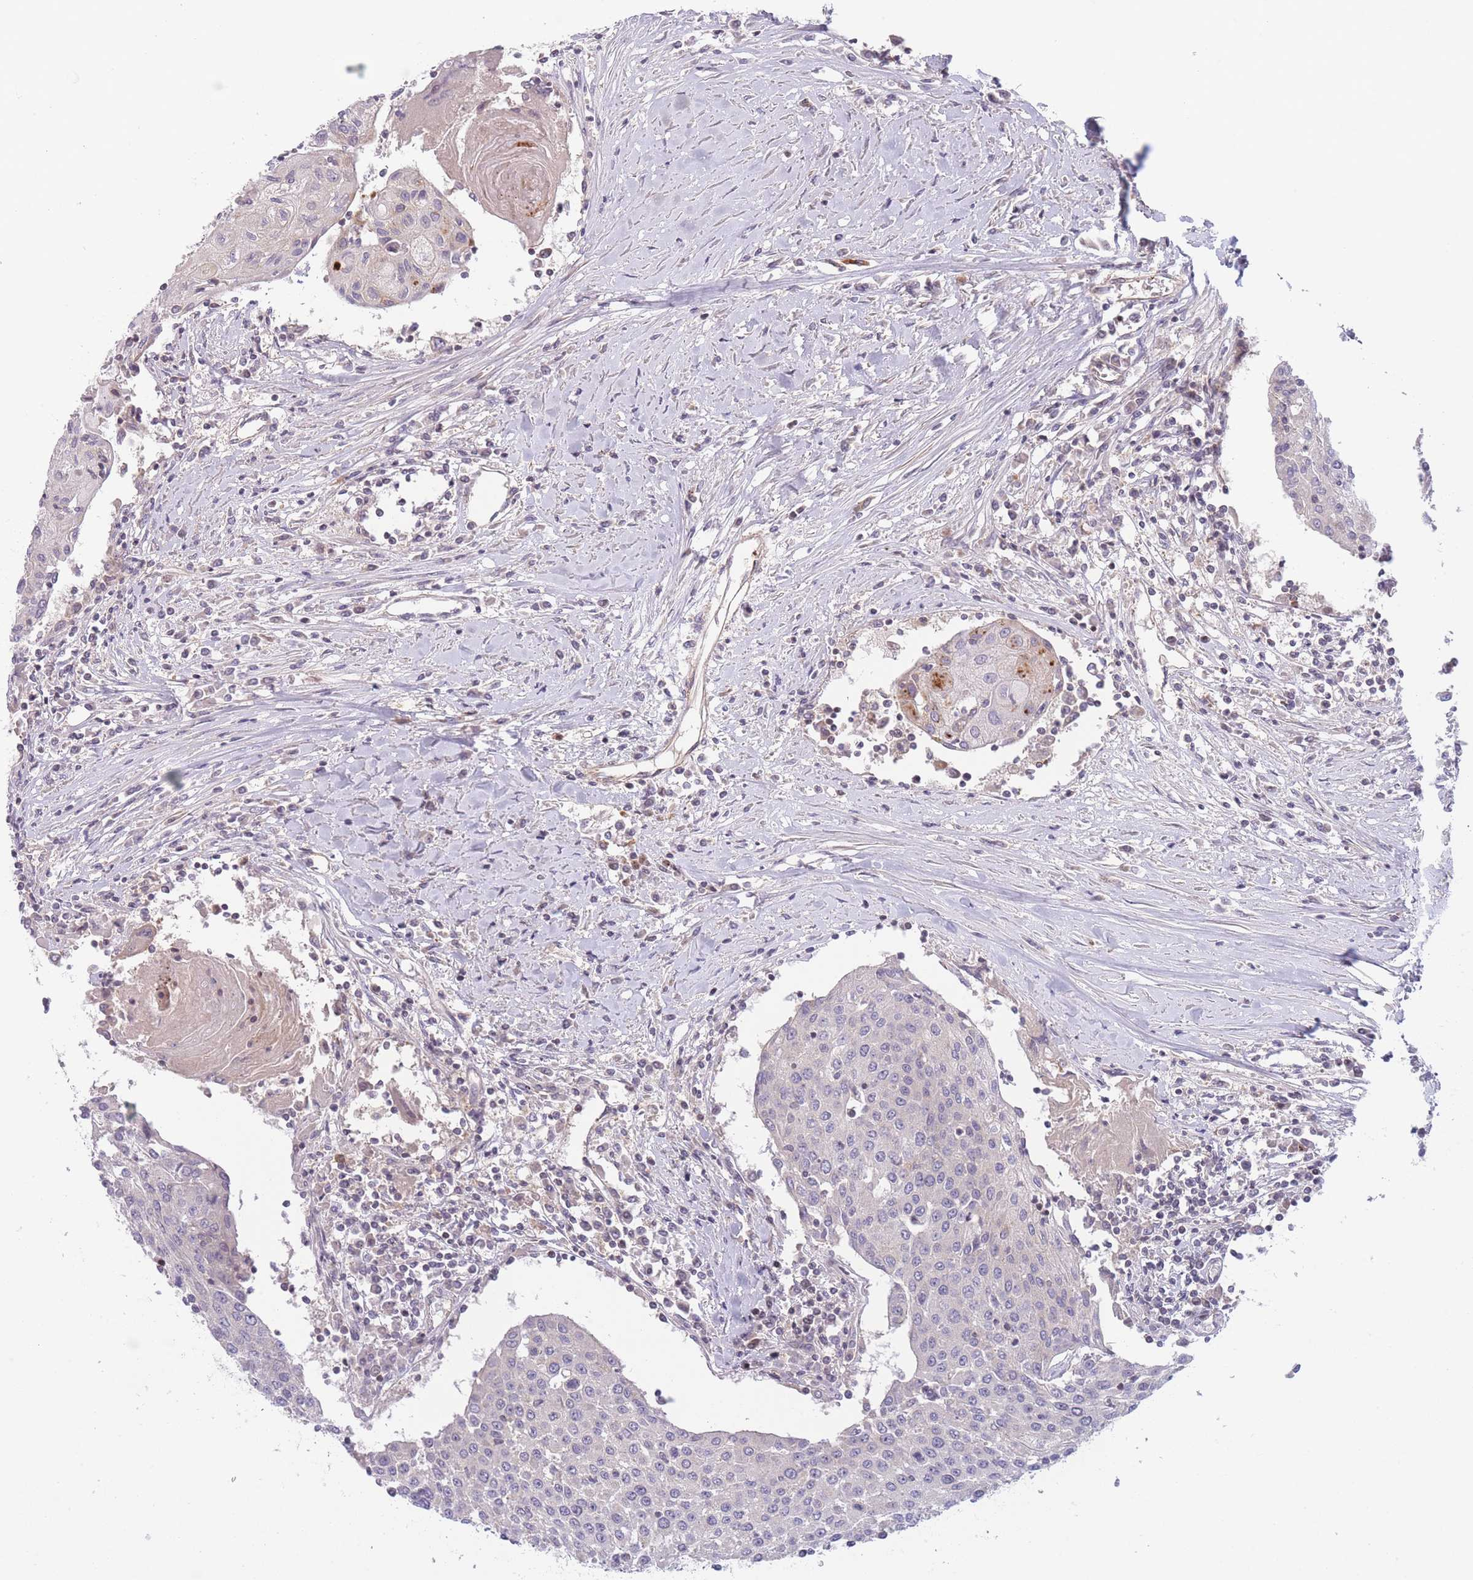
{"staining": {"intensity": "negative", "quantity": "none", "location": "none"}, "tissue": "urothelial cancer", "cell_type": "Tumor cells", "image_type": "cancer", "snomed": [{"axis": "morphology", "description": "Urothelial carcinoma, High grade"}, {"axis": "topography", "description": "Urinary bladder"}], "caption": "Histopathology image shows no significant protein staining in tumor cells of urothelial cancer.", "gene": "SLC35F5", "patient": {"sex": "female", "age": 85}}